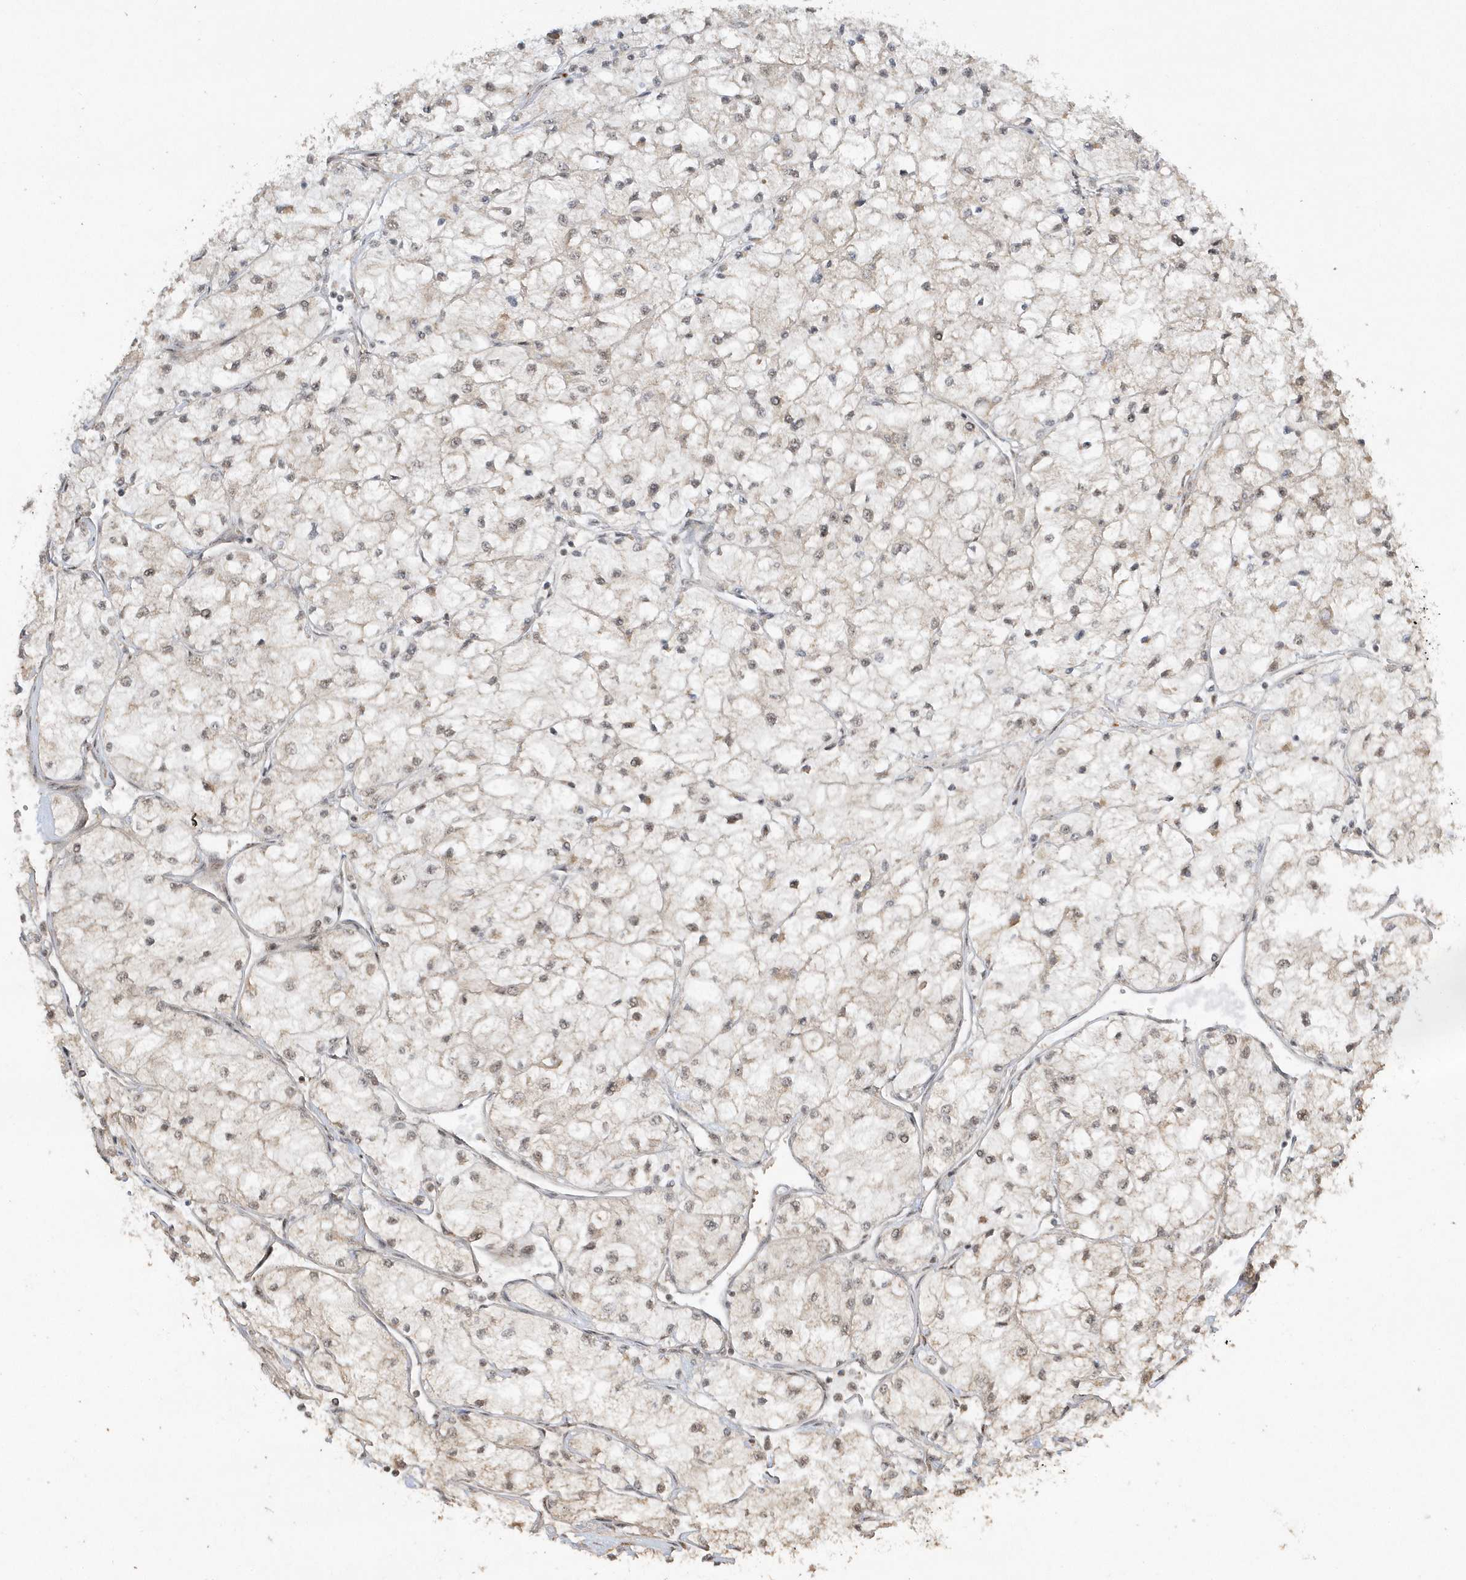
{"staining": {"intensity": "moderate", "quantity": "<25%", "location": "nuclear"}, "tissue": "renal cancer", "cell_type": "Tumor cells", "image_type": "cancer", "snomed": [{"axis": "morphology", "description": "Adenocarcinoma, NOS"}, {"axis": "topography", "description": "Kidney"}], "caption": "Immunohistochemical staining of human renal adenocarcinoma exhibits low levels of moderate nuclear protein positivity in approximately <25% of tumor cells.", "gene": "POLR3B", "patient": {"sex": "male", "age": 80}}